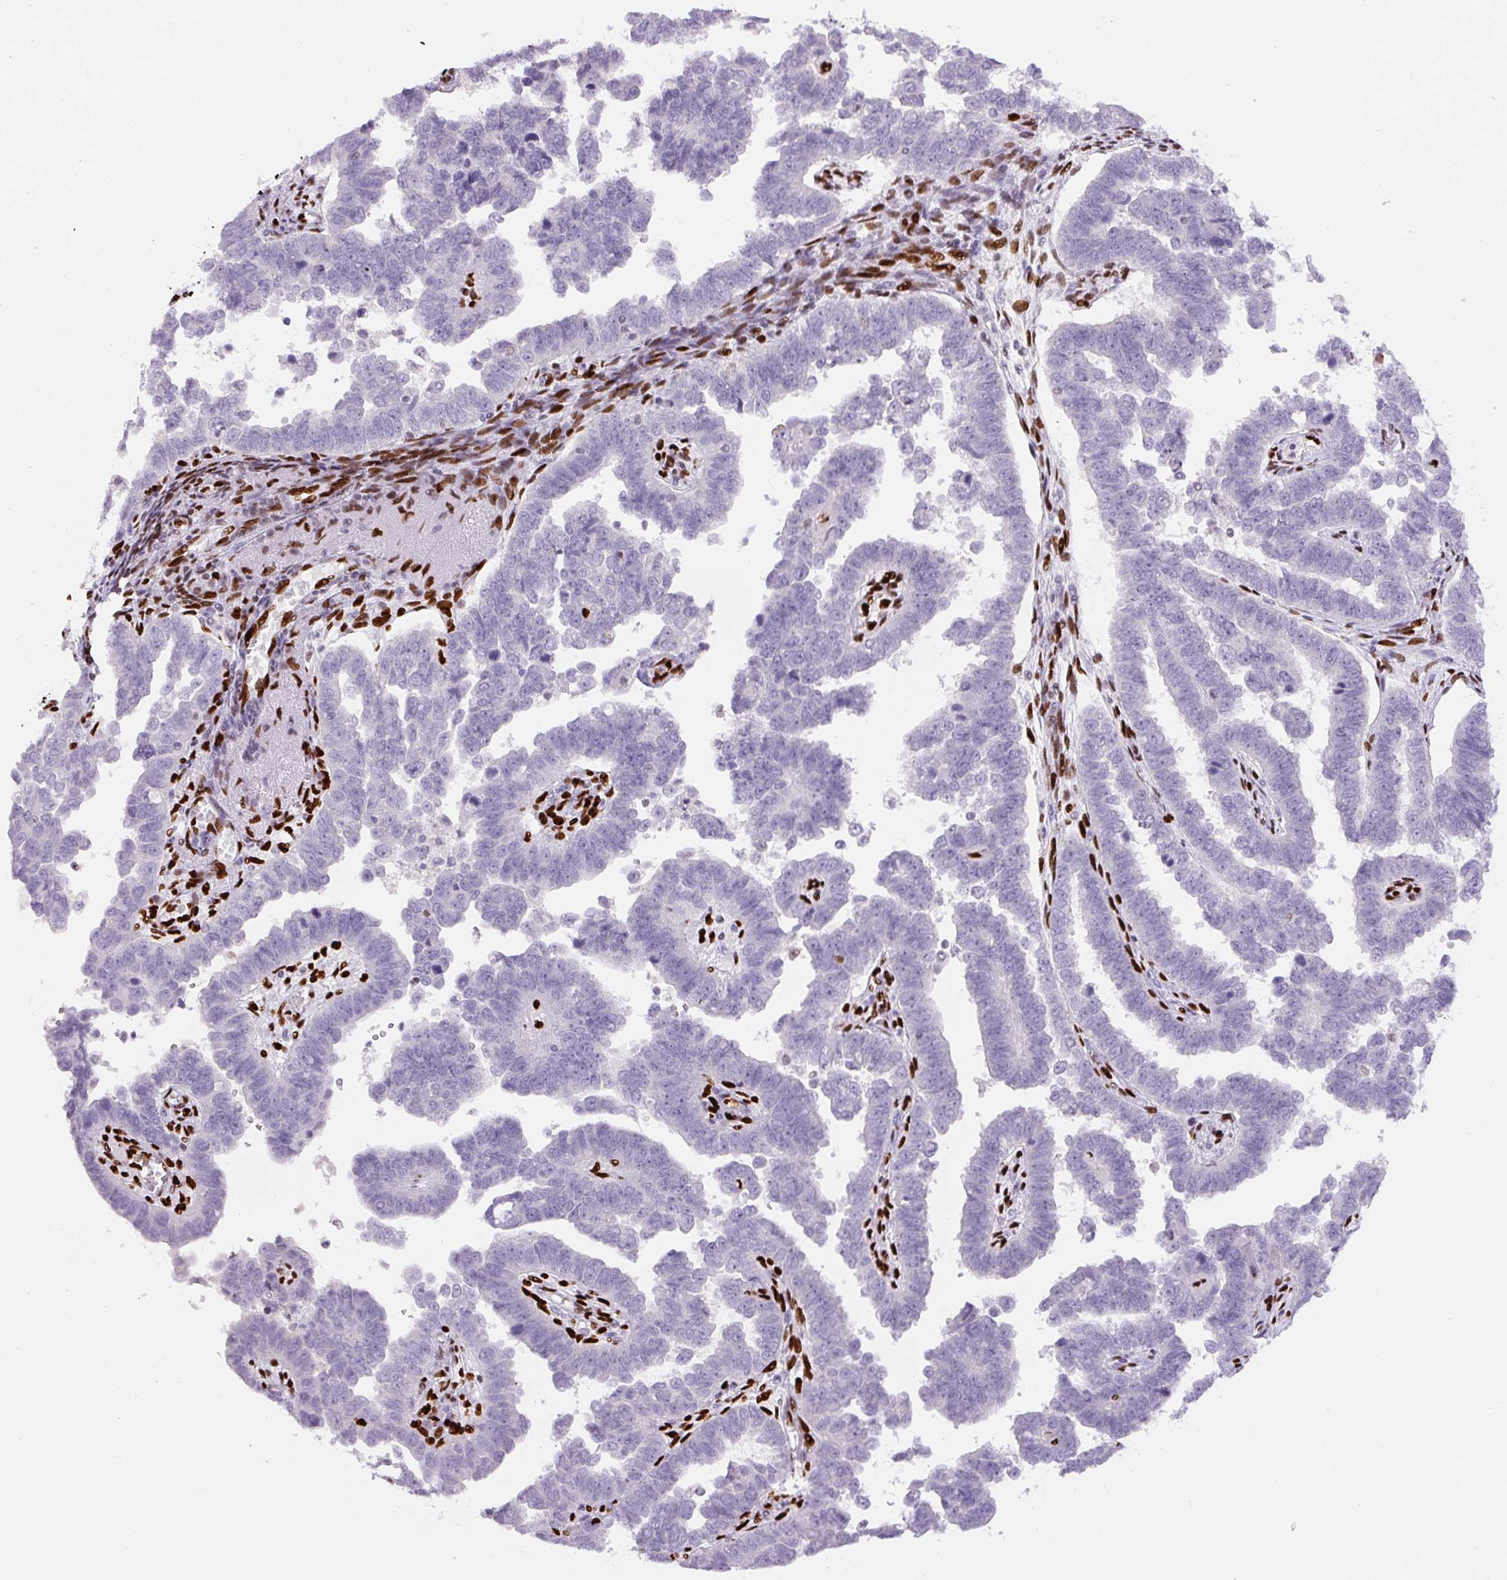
{"staining": {"intensity": "negative", "quantity": "none", "location": "none"}, "tissue": "endometrial cancer", "cell_type": "Tumor cells", "image_type": "cancer", "snomed": [{"axis": "morphology", "description": "Adenocarcinoma, NOS"}, {"axis": "topography", "description": "Endometrium"}], "caption": "IHC image of human adenocarcinoma (endometrial) stained for a protein (brown), which reveals no staining in tumor cells.", "gene": "ZEB1", "patient": {"sex": "female", "age": 75}}